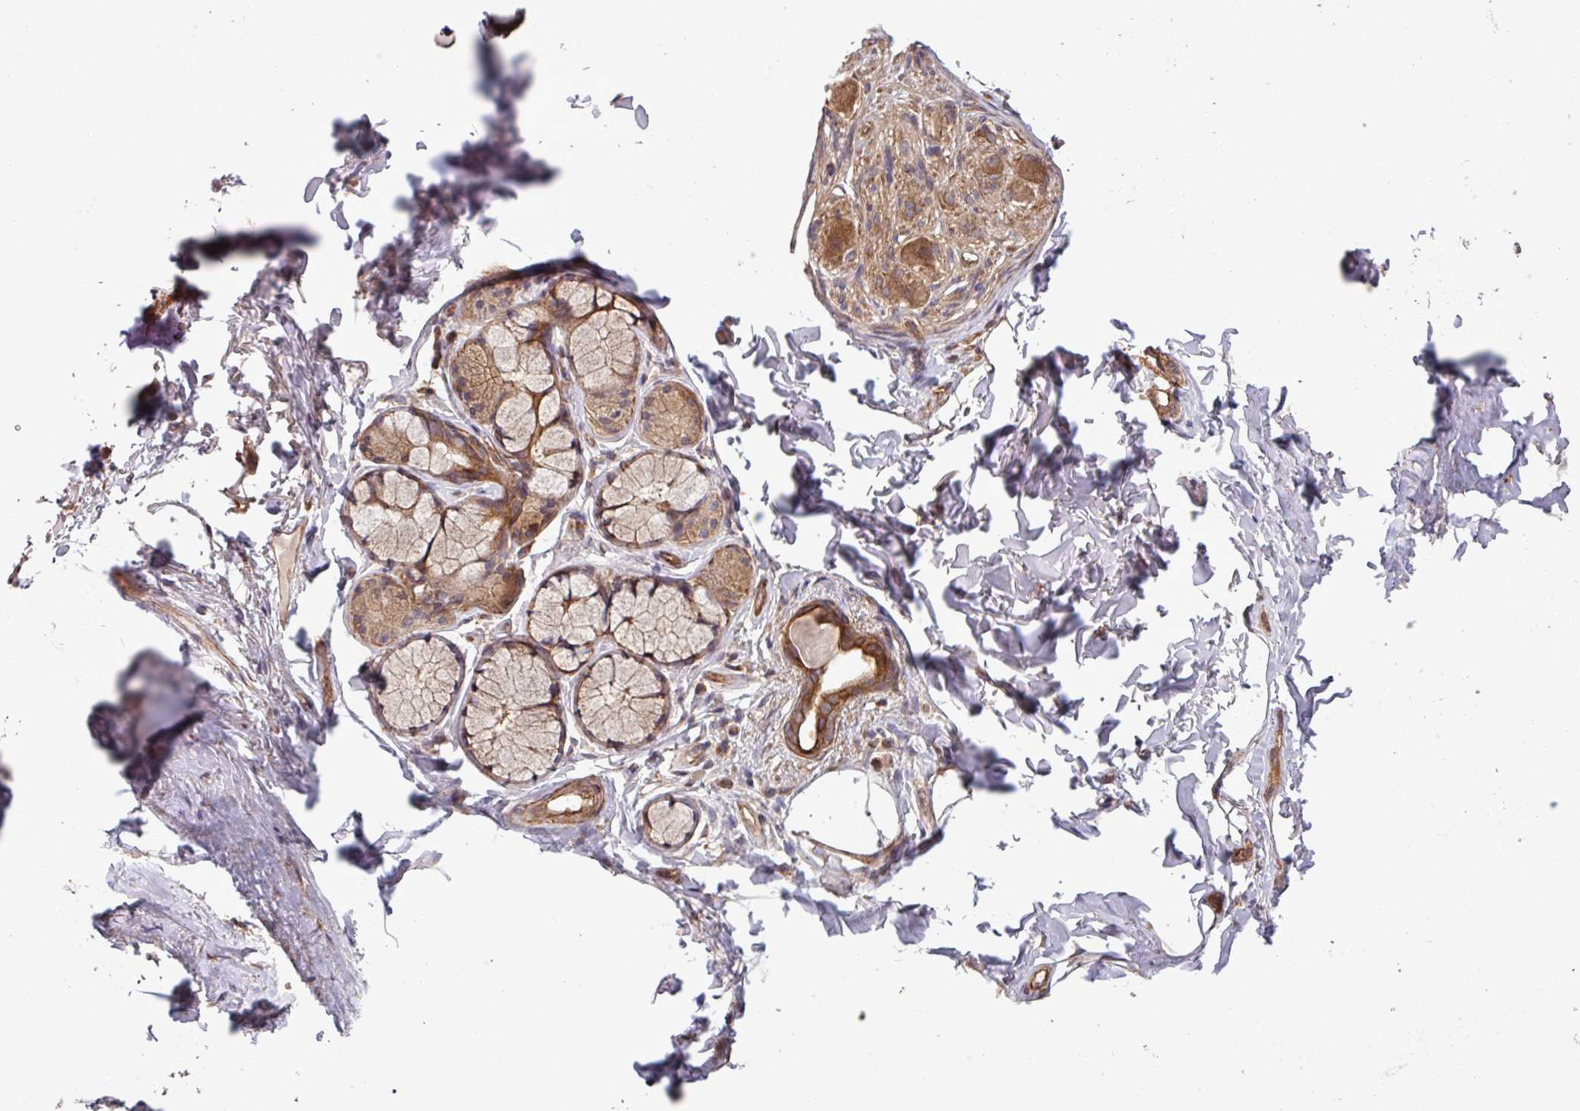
{"staining": {"intensity": "moderate", "quantity": ">75%", "location": "cytoplasmic/membranous"}, "tissue": "soft tissue", "cell_type": "Fibroblasts", "image_type": "normal", "snomed": [{"axis": "morphology", "description": "Normal tissue, NOS"}, {"axis": "topography", "description": "Bronchus"}], "caption": "Protein staining by immunohistochemistry (IHC) demonstrates moderate cytoplasmic/membranous positivity in about >75% of fibroblasts in benign soft tissue. (DAB IHC with brightfield microscopy, high magnification).", "gene": "TRABD2A", "patient": {"sex": "male", "age": 70}}